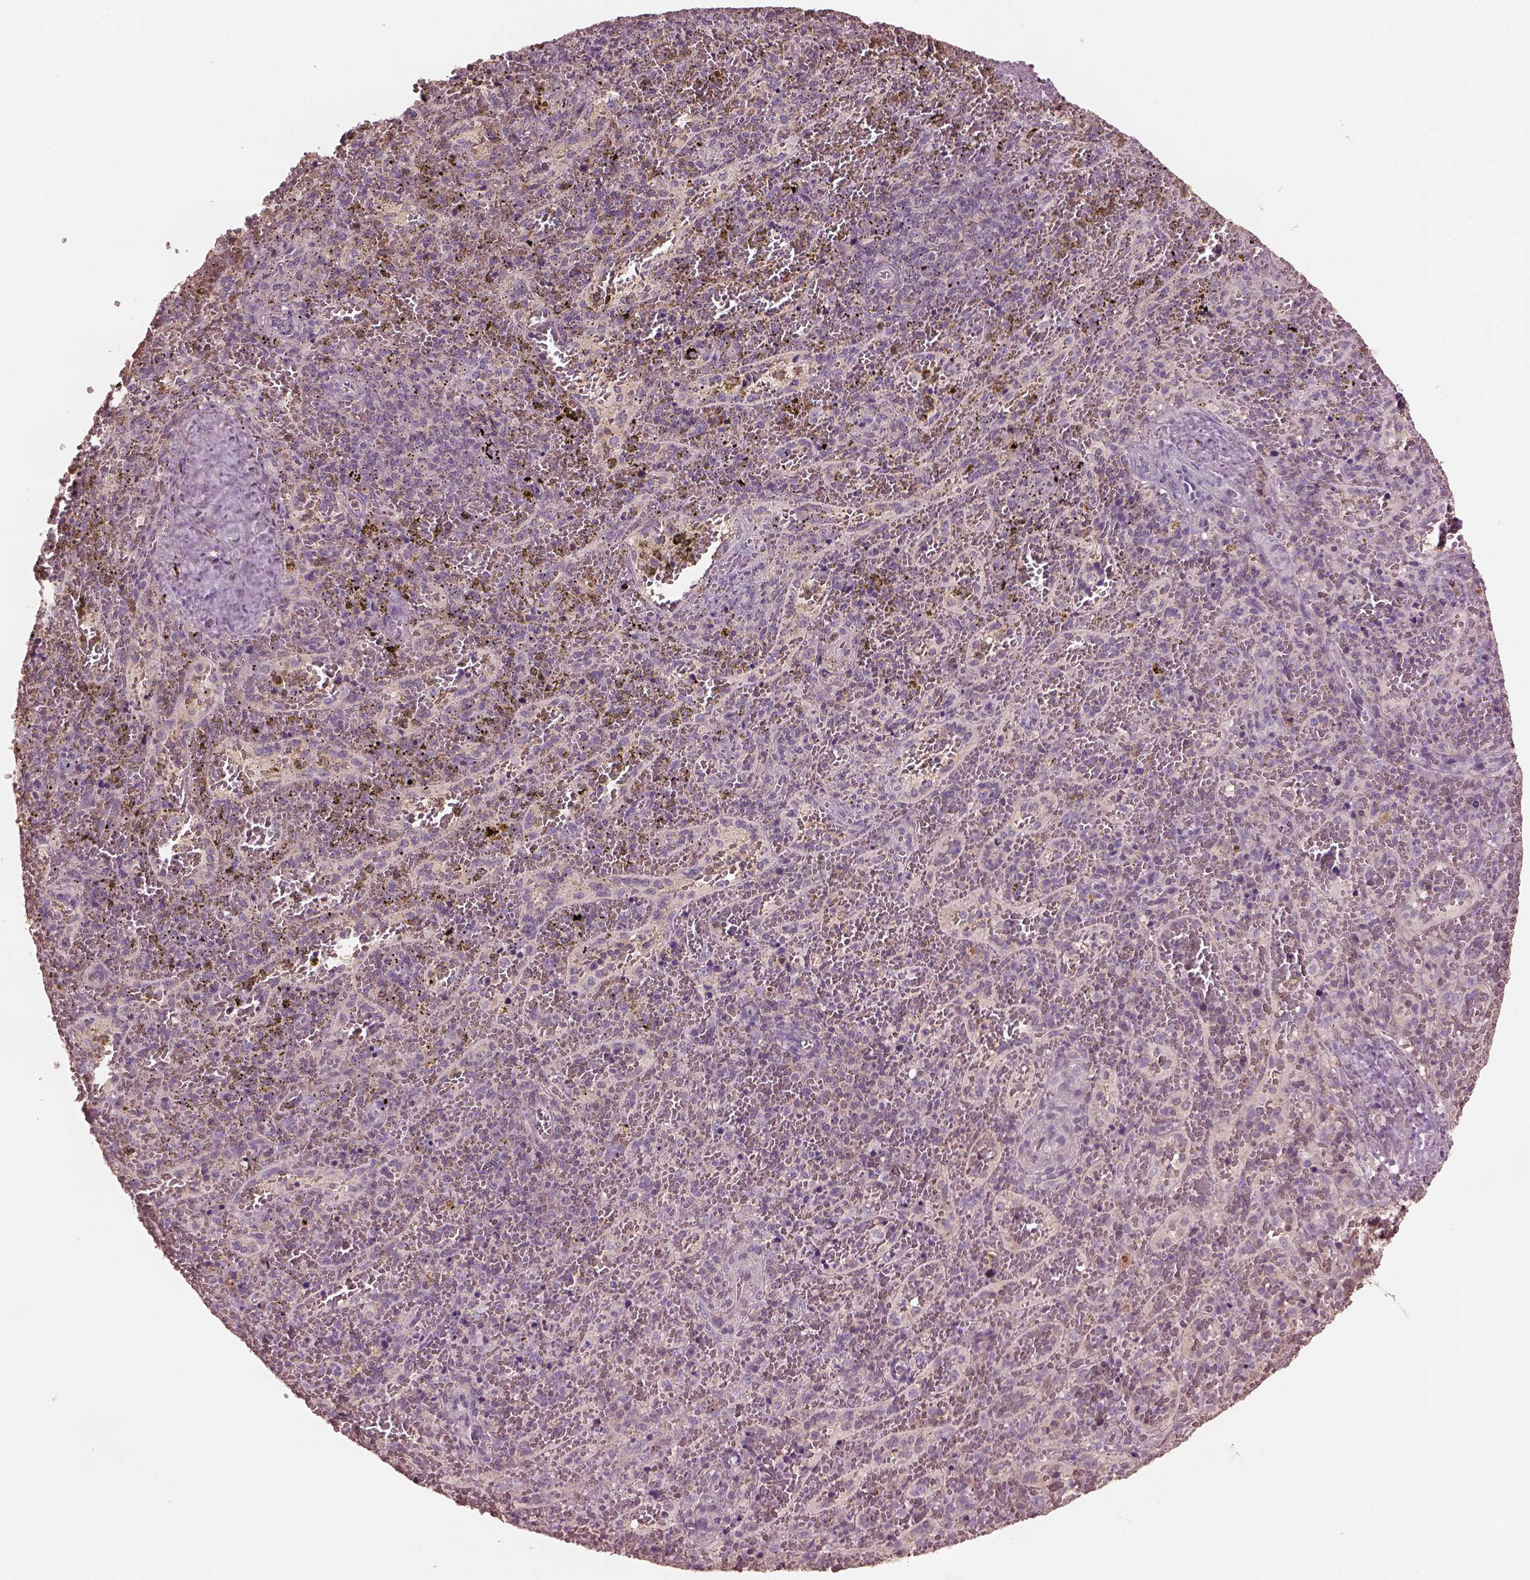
{"staining": {"intensity": "negative", "quantity": "none", "location": "none"}, "tissue": "spleen", "cell_type": "Cells in red pulp", "image_type": "normal", "snomed": [{"axis": "morphology", "description": "Normal tissue, NOS"}, {"axis": "topography", "description": "Spleen"}], "caption": "Immunohistochemistry histopathology image of normal spleen: human spleen stained with DAB displays no significant protein positivity in cells in red pulp. Nuclei are stained in blue.", "gene": "SRI", "patient": {"sex": "female", "age": 50}}